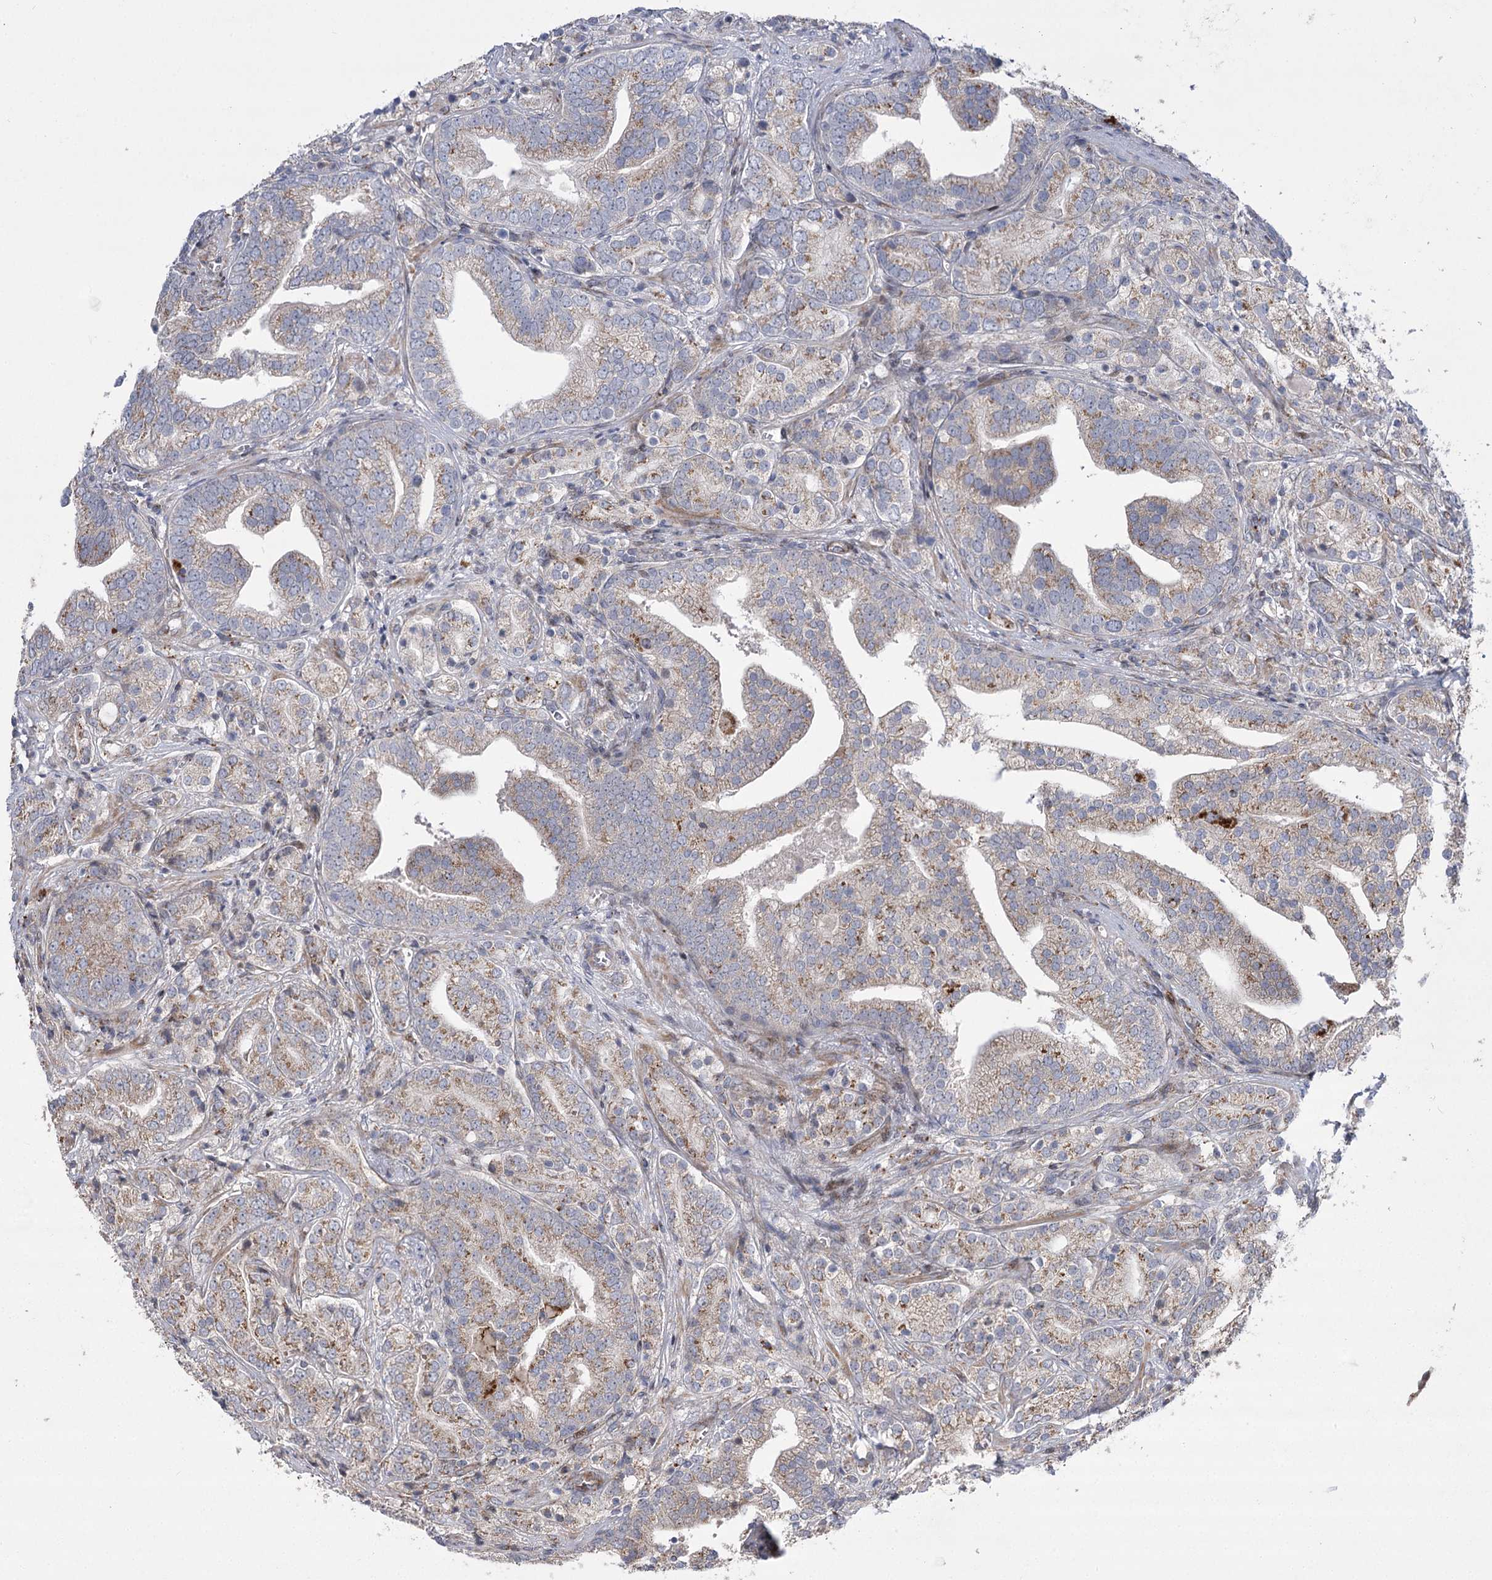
{"staining": {"intensity": "weak", "quantity": ">75%", "location": "cytoplasmic/membranous"}, "tissue": "prostate cancer", "cell_type": "Tumor cells", "image_type": "cancer", "snomed": [{"axis": "morphology", "description": "Adenocarcinoma, High grade"}, {"axis": "topography", "description": "Prostate"}], "caption": "Protein staining by immunohistochemistry demonstrates weak cytoplasmic/membranous expression in approximately >75% of tumor cells in prostate high-grade adenocarcinoma. The staining is performed using DAB (3,3'-diaminobenzidine) brown chromogen to label protein expression. The nuclei are counter-stained blue using hematoxylin.", "gene": "NME7", "patient": {"sex": "male", "age": 57}}